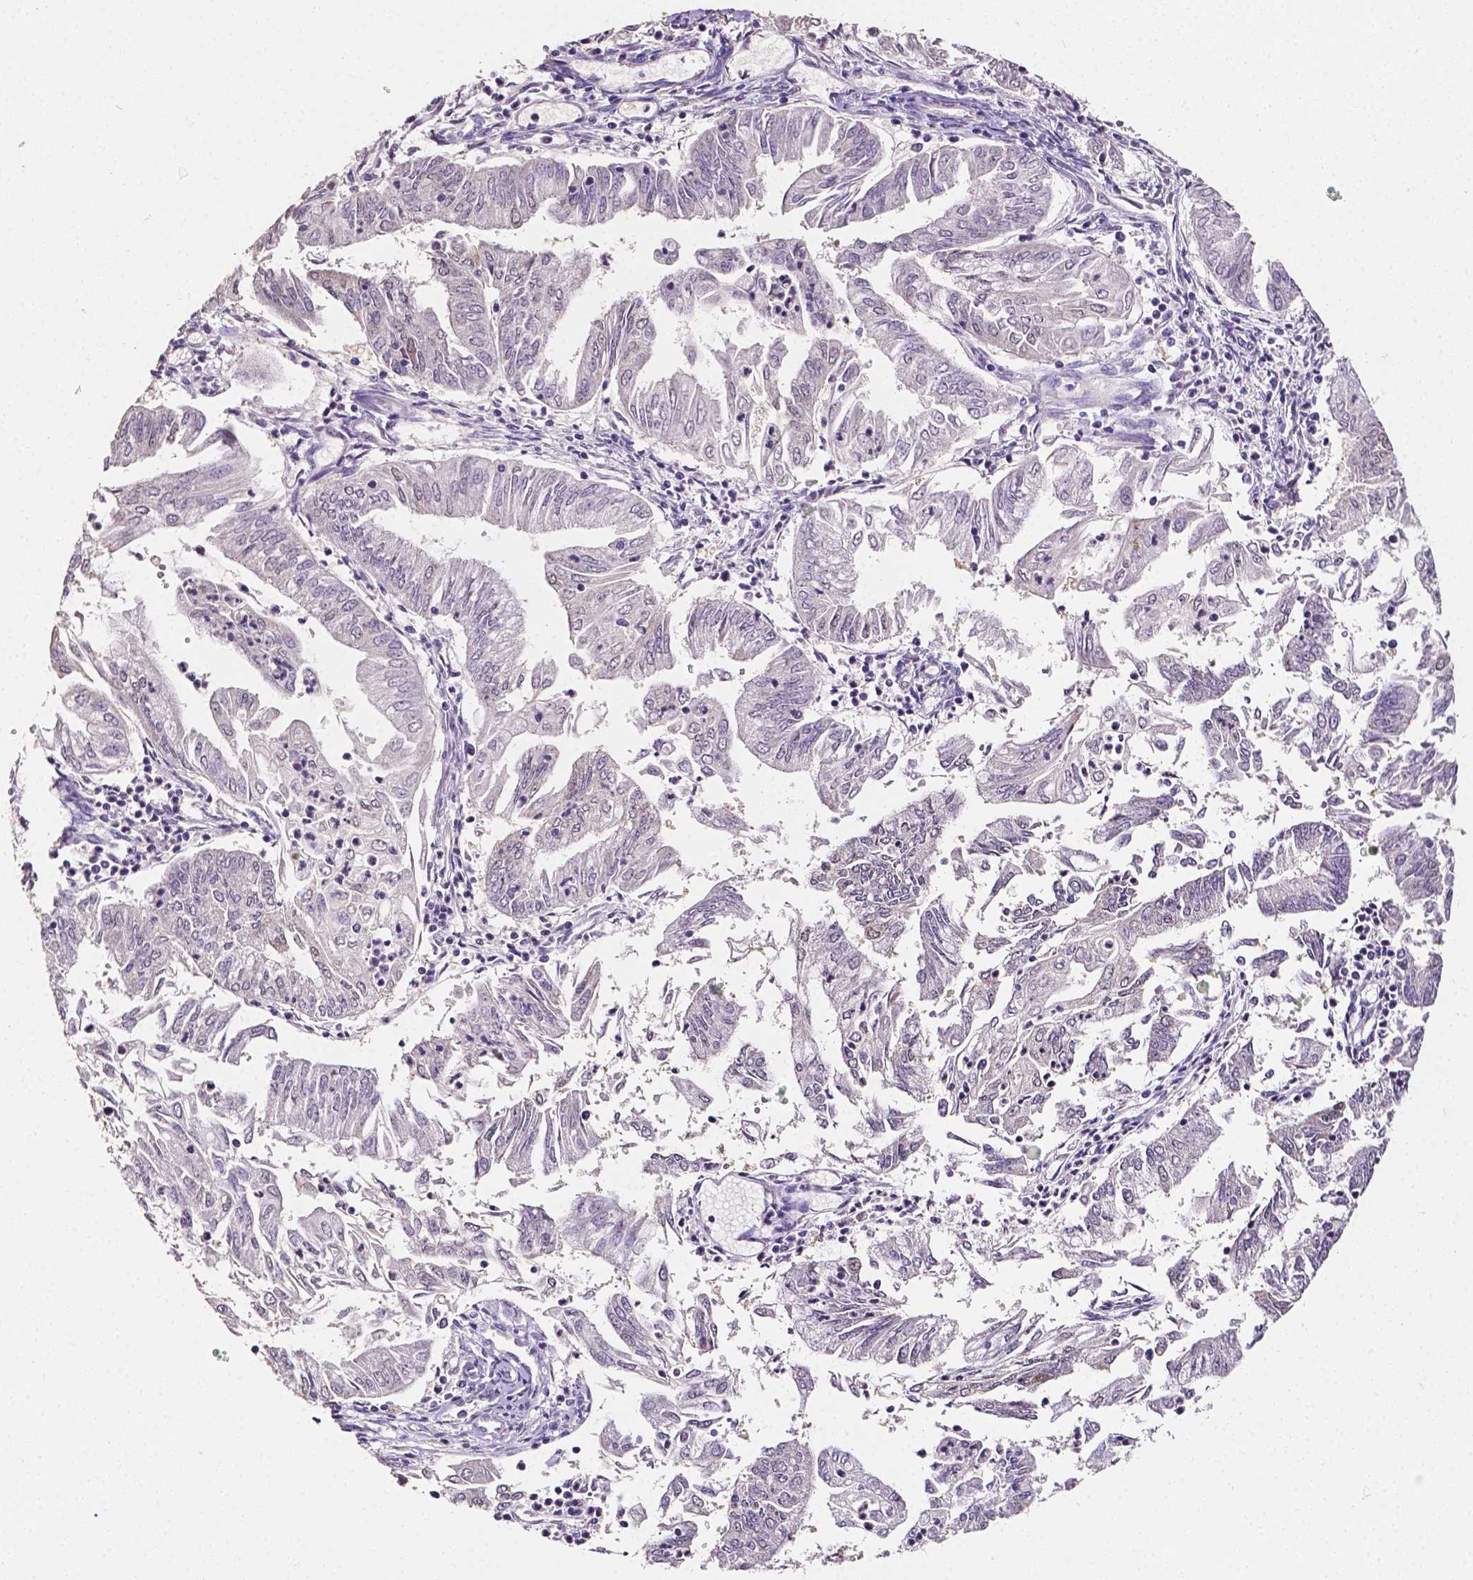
{"staining": {"intensity": "negative", "quantity": "none", "location": "none"}, "tissue": "endometrial cancer", "cell_type": "Tumor cells", "image_type": "cancer", "snomed": [{"axis": "morphology", "description": "Adenocarcinoma, NOS"}, {"axis": "topography", "description": "Endometrium"}], "caption": "Endometrial cancer was stained to show a protein in brown. There is no significant positivity in tumor cells.", "gene": "PSAT1", "patient": {"sex": "female", "age": 55}}